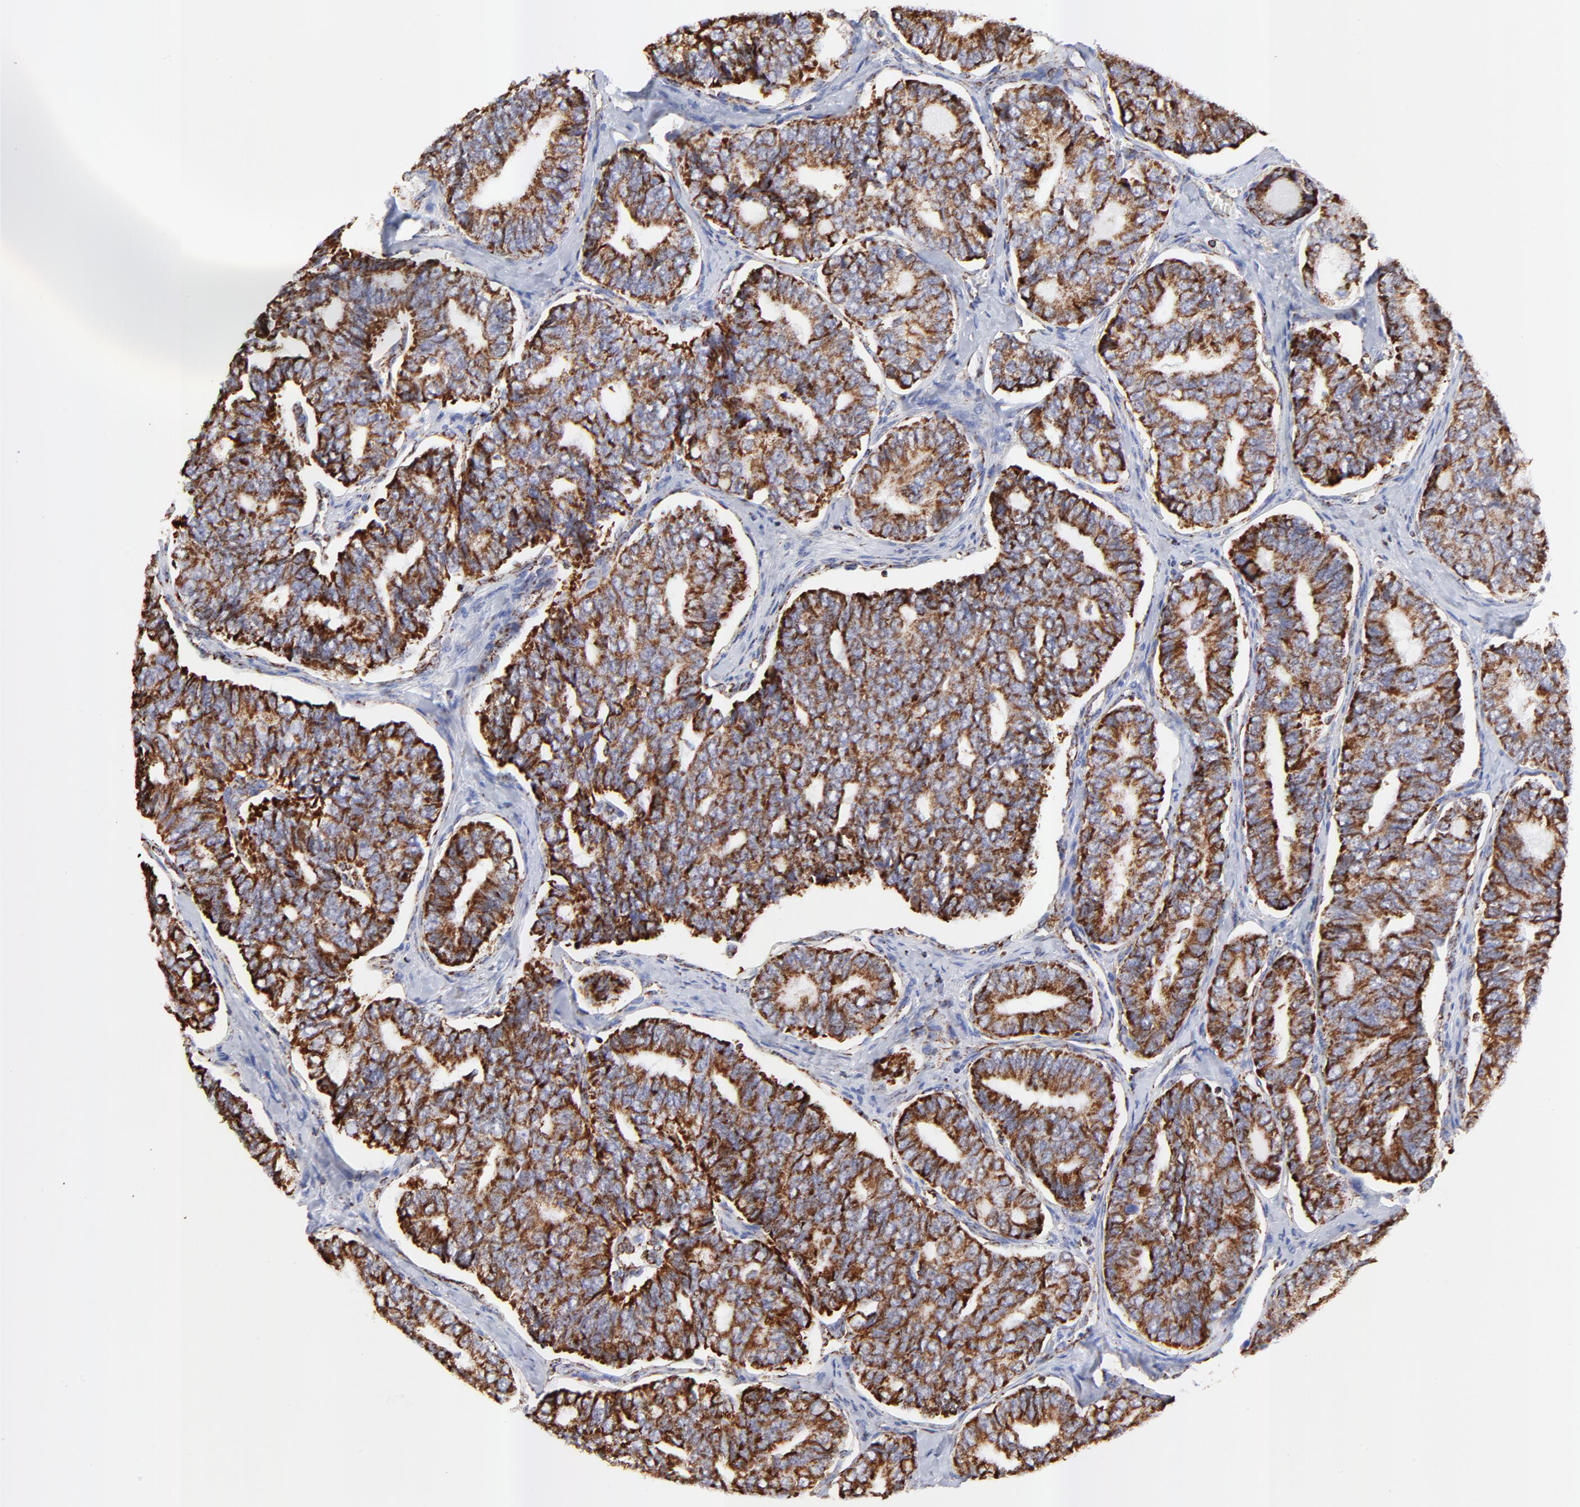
{"staining": {"intensity": "strong", "quantity": ">75%", "location": "cytoplasmic/membranous"}, "tissue": "thyroid cancer", "cell_type": "Tumor cells", "image_type": "cancer", "snomed": [{"axis": "morphology", "description": "Papillary adenocarcinoma, NOS"}, {"axis": "topography", "description": "Thyroid gland"}], "caption": "Tumor cells exhibit strong cytoplasmic/membranous positivity in approximately >75% of cells in thyroid cancer (papillary adenocarcinoma). (IHC, brightfield microscopy, high magnification).", "gene": "COX4I1", "patient": {"sex": "female", "age": 35}}